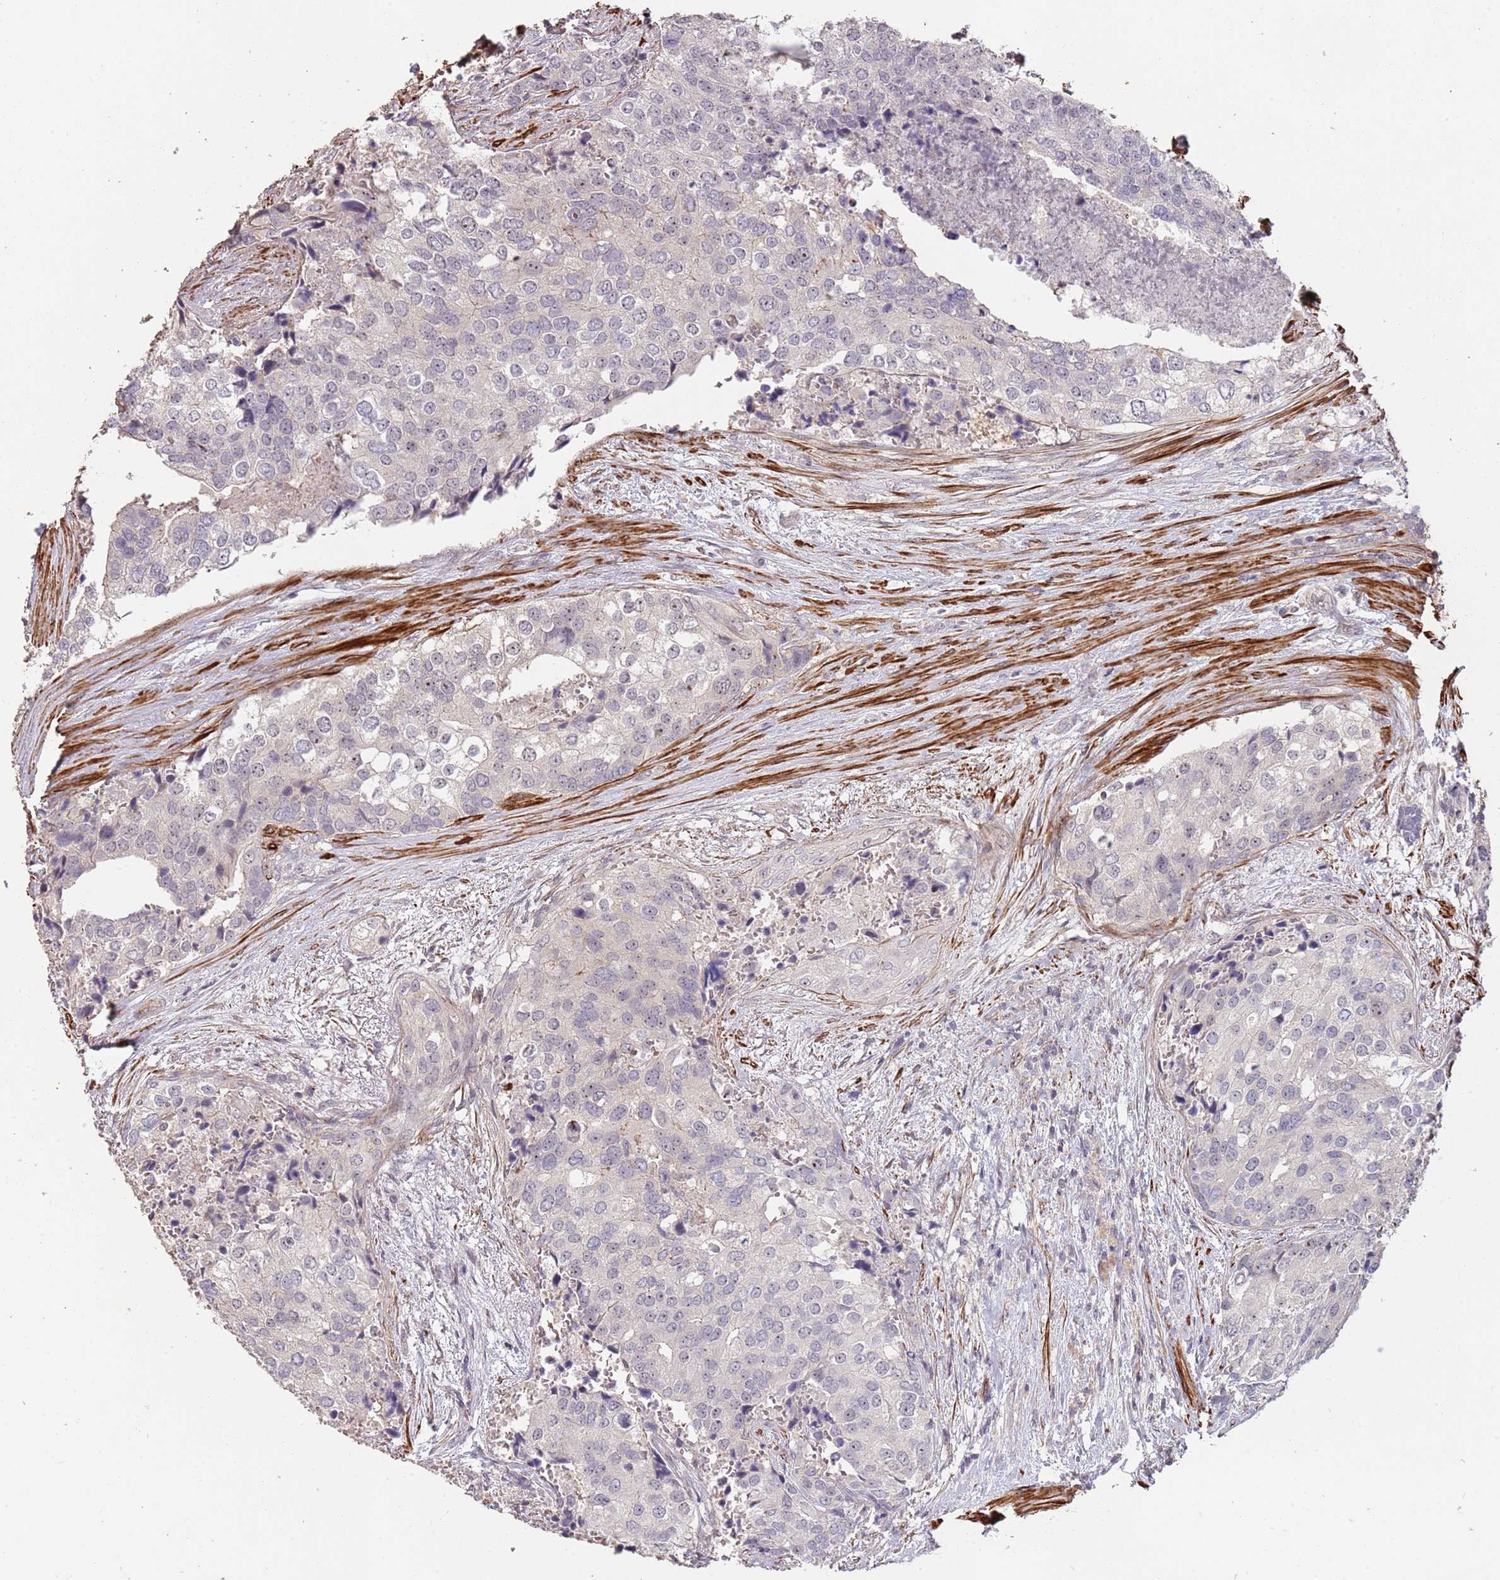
{"staining": {"intensity": "weak", "quantity": "25%-75%", "location": "nuclear"}, "tissue": "prostate cancer", "cell_type": "Tumor cells", "image_type": "cancer", "snomed": [{"axis": "morphology", "description": "Adenocarcinoma, High grade"}, {"axis": "topography", "description": "Prostate"}], "caption": "Prostate adenocarcinoma (high-grade) tissue demonstrates weak nuclear staining in approximately 25%-75% of tumor cells, visualized by immunohistochemistry.", "gene": "ADTRP", "patient": {"sex": "male", "age": 62}}